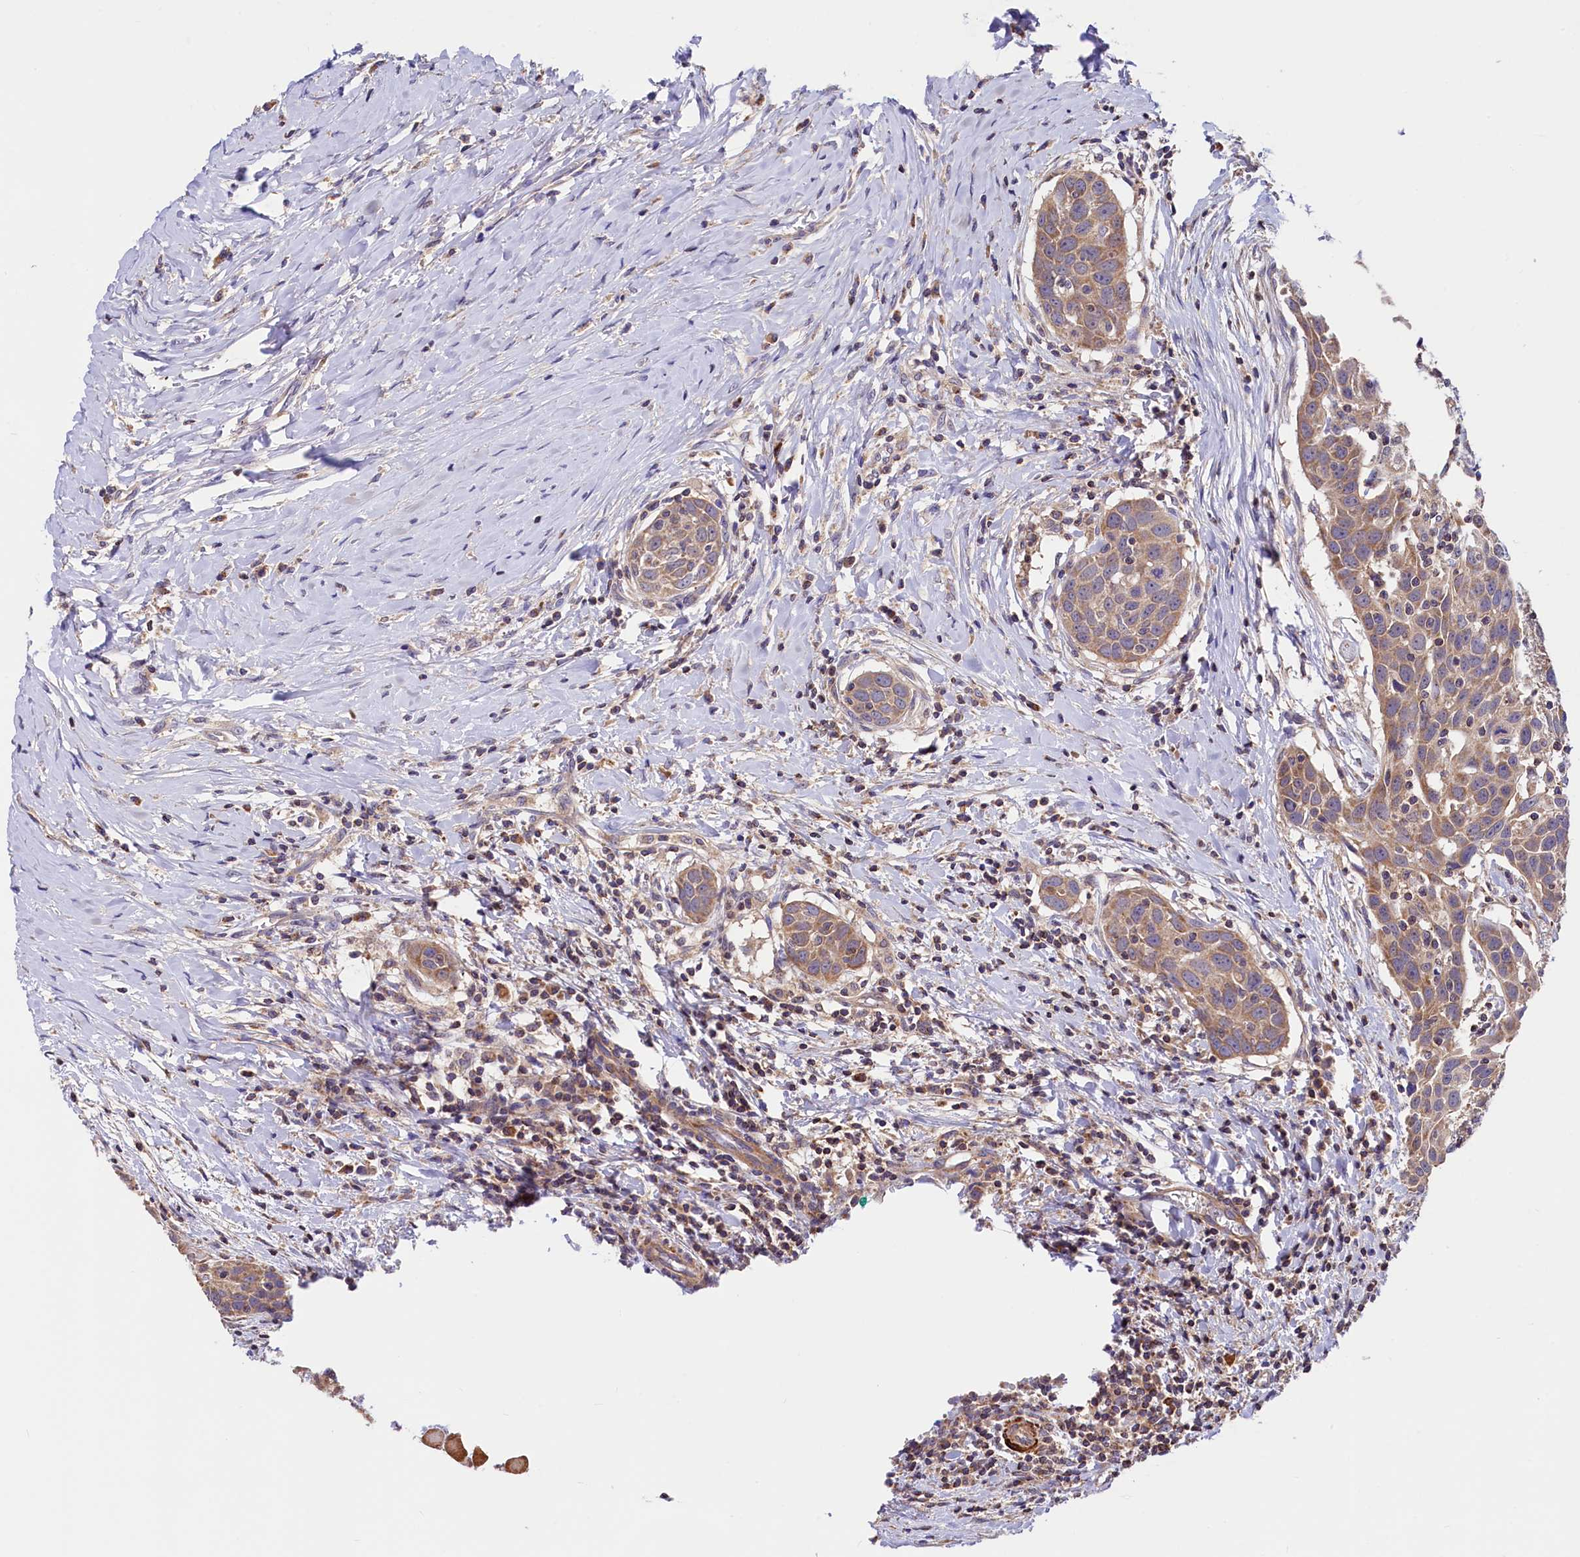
{"staining": {"intensity": "moderate", "quantity": "25%-75%", "location": "cytoplasmic/membranous"}, "tissue": "head and neck cancer", "cell_type": "Tumor cells", "image_type": "cancer", "snomed": [{"axis": "morphology", "description": "Squamous cell carcinoma, NOS"}, {"axis": "topography", "description": "Oral tissue"}, {"axis": "topography", "description": "Head-Neck"}], "caption": "Protein staining exhibits moderate cytoplasmic/membranous staining in approximately 25%-75% of tumor cells in squamous cell carcinoma (head and neck).", "gene": "CIAO3", "patient": {"sex": "female", "age": 50}}